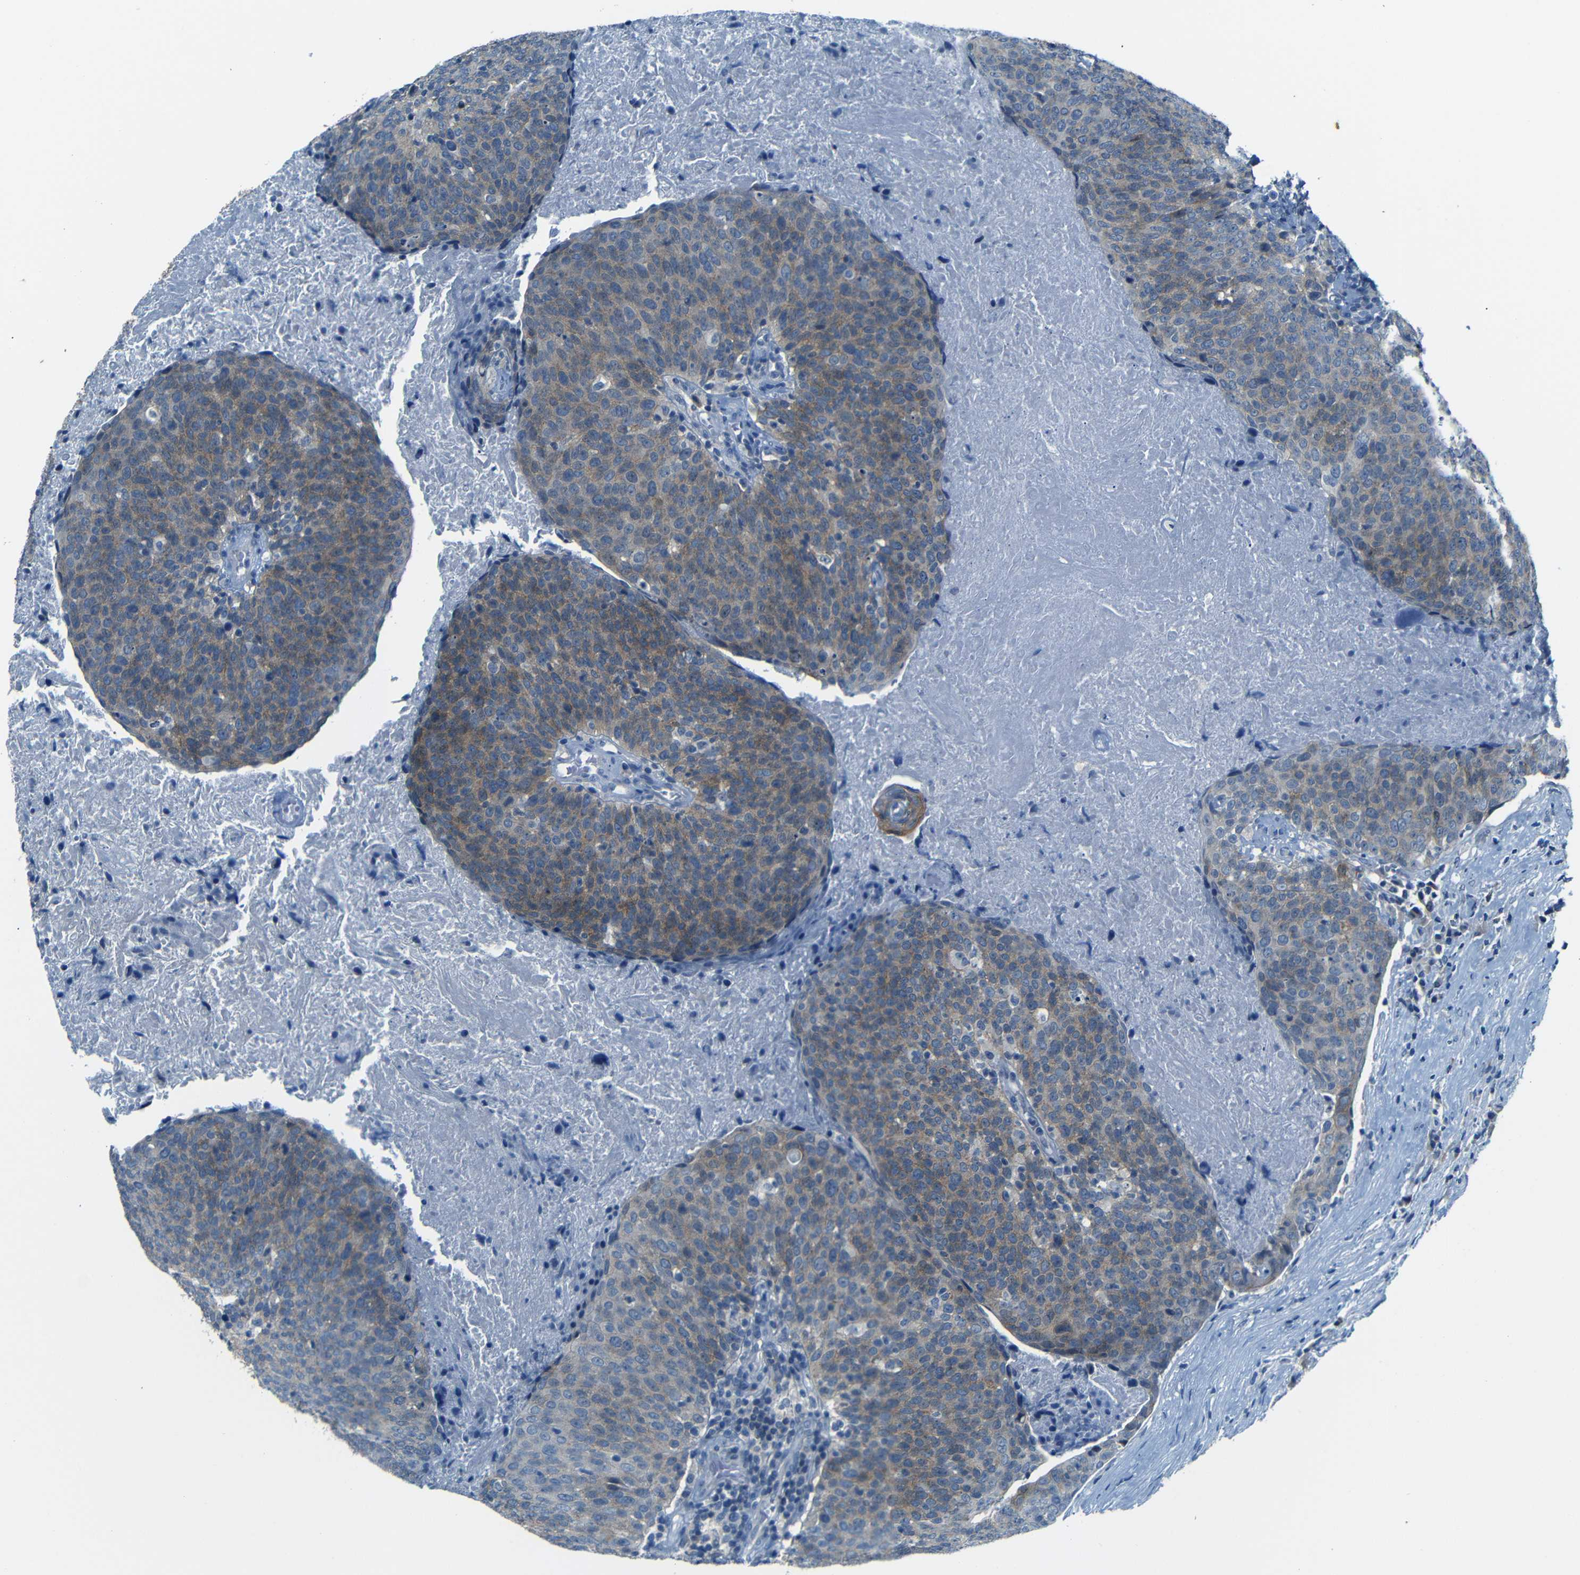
{"staining": {"intensity": "weak", "quantity": ">75%", "location": "cytoplasmic/membranous"}, "tissue": "head and neck cancer", "cell_type": "Tumor cells", "image_type": "cancer", "snomed": [{"axis": "morphology", "description": "Squamous cell carcinoma, NOS"}, {"axis": "morphology", "description": "Squamous cell carcinoma, metastatic, NOS"}, {"axis": "topography", "description": "Lymph node"}, {"axis": "topography", "description": "Head-Neck"}], "caption": "Human head and neck cancer (metastatic squamous cell carcinoma) stained with a brown dye shows weak cytoplasmic/membranous positive positivity in about >75% of tumor cells.", "gene": "ANK3", "patient": {"sex": "male", "age": 62}}